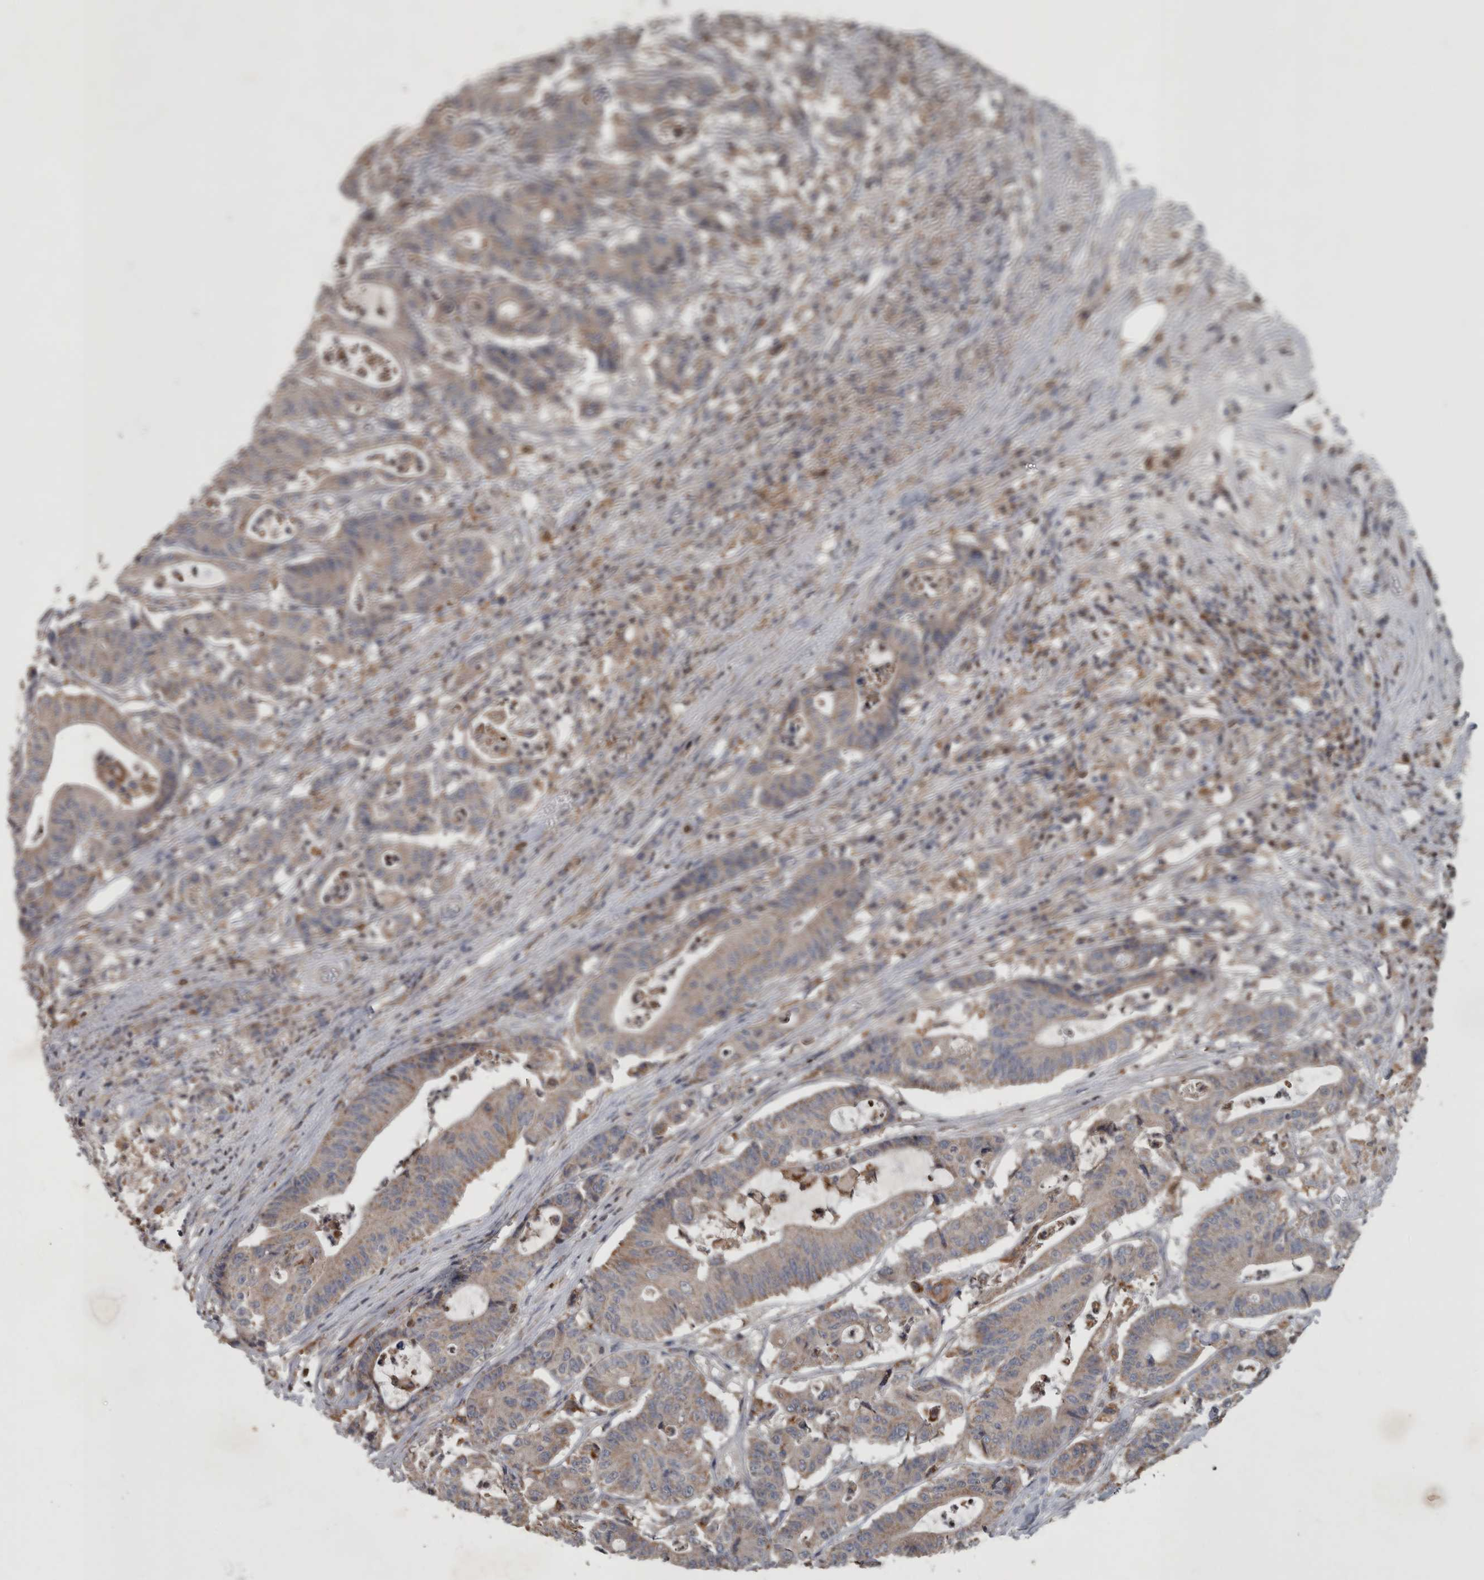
{"staining": {"intensity": "weak", "quantity": "25%-75%", "location": "cytoplasmic/membranous"}, "tissue": "colorectal cancer", "cell_type": "Tumor cells", "image_type": "cancer", "snomed": [{"axis": "morphology", "description": "Adenocarcinoma, NOS"}, {"axis": "topography", "description": "Colon"}], "caption": "Tumor cells demonstrate weak cytoplasmic/membranous positivity in about 25%-75% of cells in colorectal cancer (adenocarcinoma). The staining was performed using DAB (3,3'-diaminobenzidine) to visualize the protein expression in brown, while the nuclei were stained in blue with hematoxylin (Magnification: 20x).", "gene": "PPP1R3C", "patient": {"sex": "female", "age": 84}}